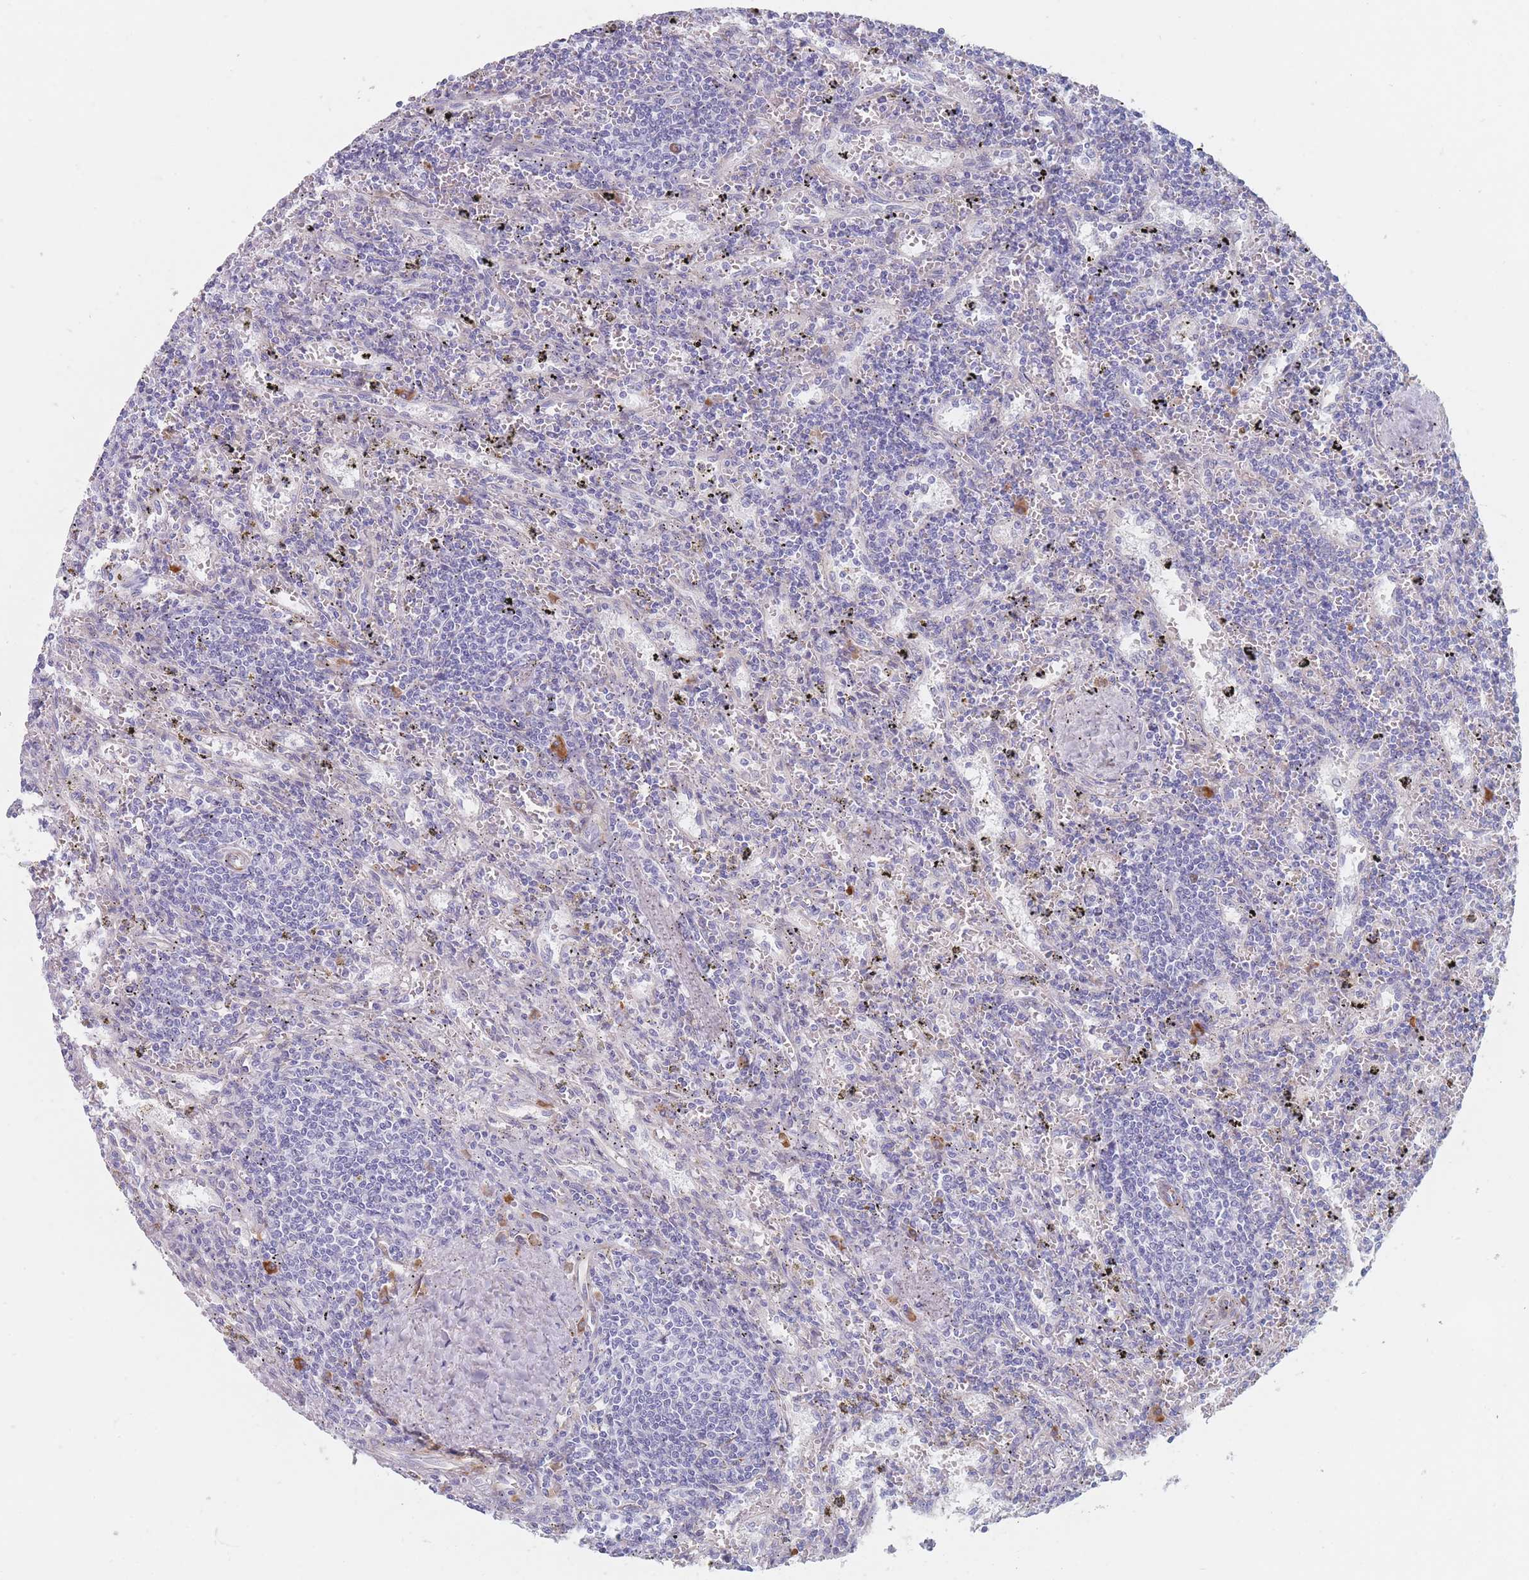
{"staining": {"intensity": "negative", "quantity": "none", "location": "none"}, "tissue": "lymphoma", "cell_type": "Tumor cells", "image_type": "cancer", "snomed": [{"axis": "morphology", "description": "Malignant lymphoma, non-Hodgkin's type, Low grade"}, {"axis": "topography", "description": "Spleen"}], "caption": "High magnification brightfield microscopy of lymphoma stained with DAB (3,3'-diaminobenzidine) (brown) and counterstained with hematoxylin (blue): tumor cells show no significant expression.", "gene": "ERBIN", "patient": {"sex": "male", "age": 76}}